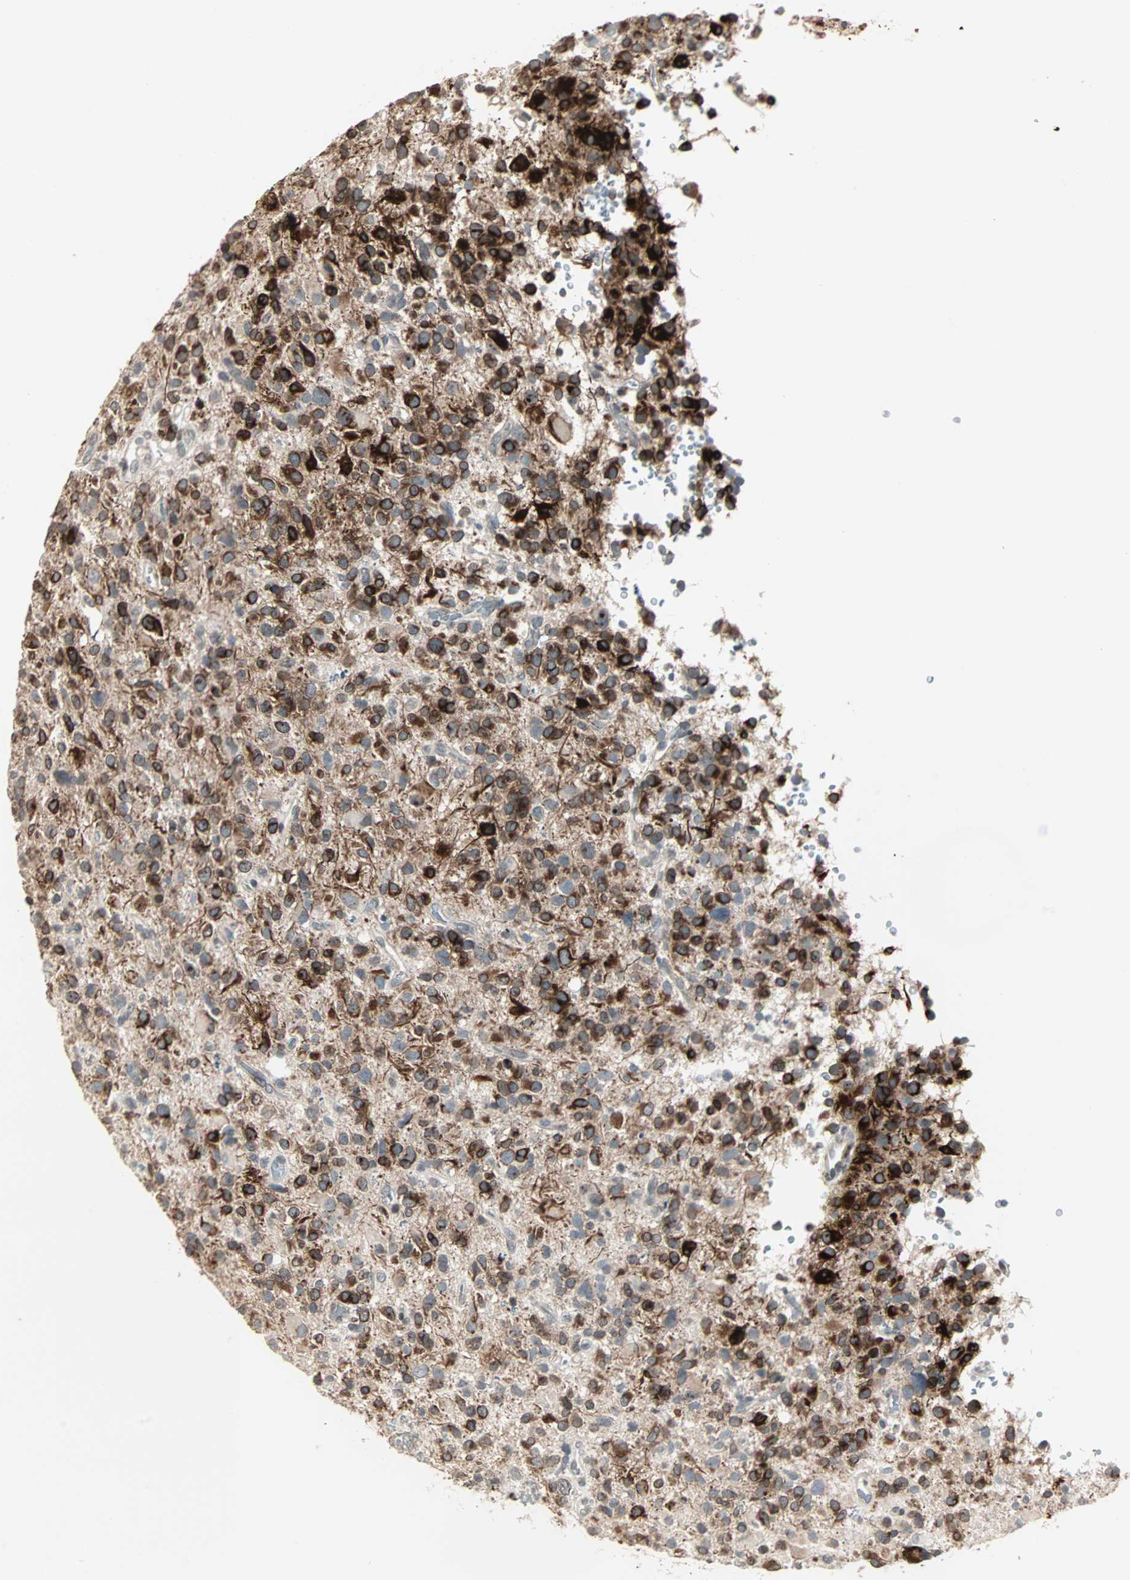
{"staining": {"intensity": "strong", "quantity": "25%-75%", "location": "cytoplasmic/membranous,nuclear"}, "tissue": "glioma", "cell_type": "Tumor cells", "image_type": "cancer", "snomed": [{"axis": "morphology", "description": "Glioma, malignant, High grade"}, {"axis": "topography", "description": "Brain"}], "caption": "Malignant glioma (high-grade) tissue shows strong cytoplasmic/membranous and nuclear staining in approximately 25%-75% of tumor cells", "gene": "CBLC", "patient": {"sex": "male", "age": 48}}